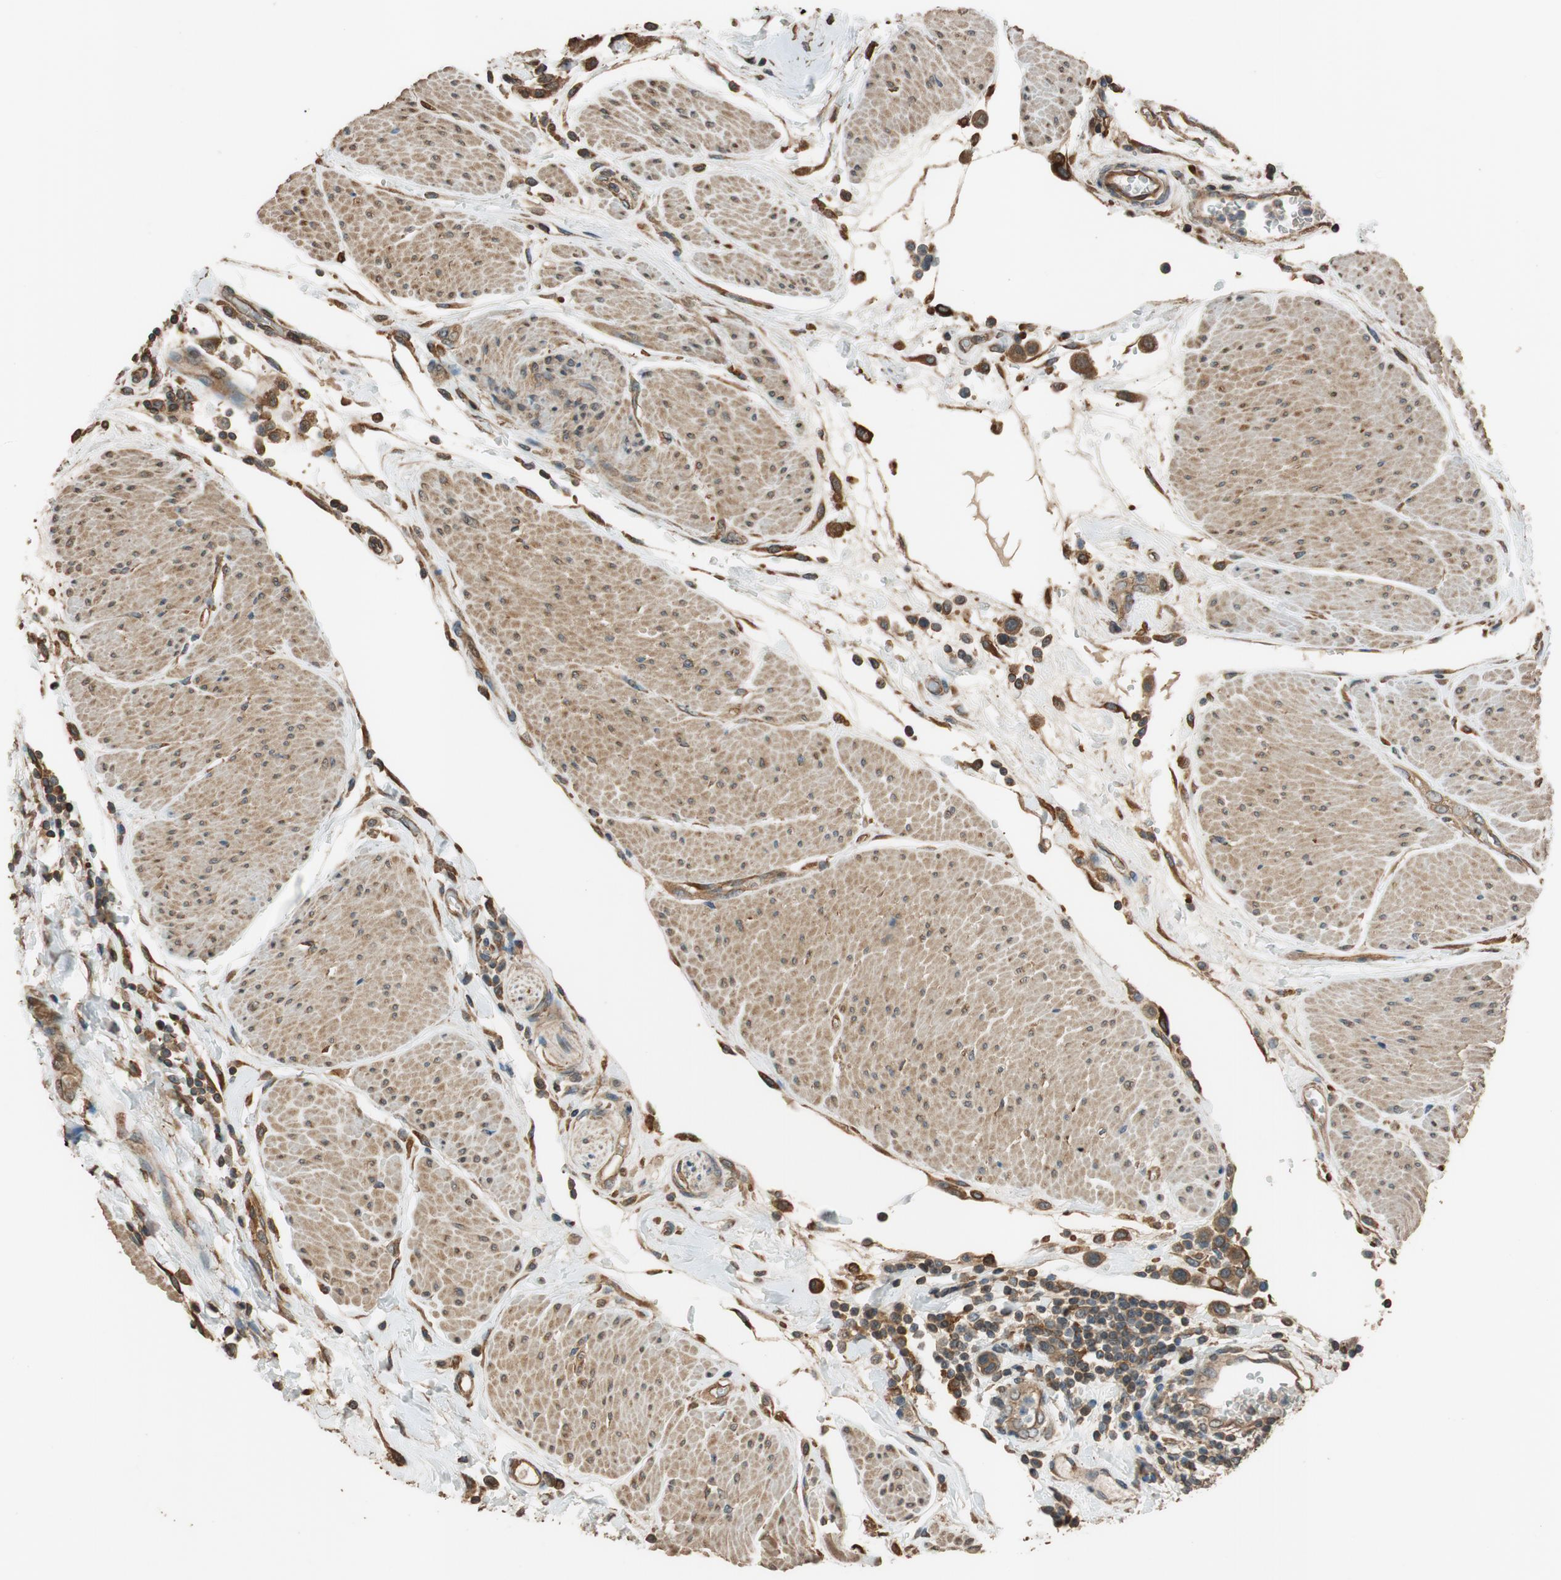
{"staining": {"intensity": "moderate", "quantity": ">75%", "location": "cytoplasmic/membranous"}, "tissue": "urothelial cancer", "cell_type": "Tumor cells", "image_type": "cancer", "snomed": [{"axis": "morphology", "description": "Urothelial carcinoma, High grade"}, {"axis": "topography", "description": "Urinary bladder"}], "caption": "Urothelial cancer stained for a protein shows moderate cytoplasmic/membranous positivity in tumor cells. (DAB IHC with brightfield microscopy, high magnification).", "gene": "MST1R", "patient": {"sex": "male", "age": 50}}